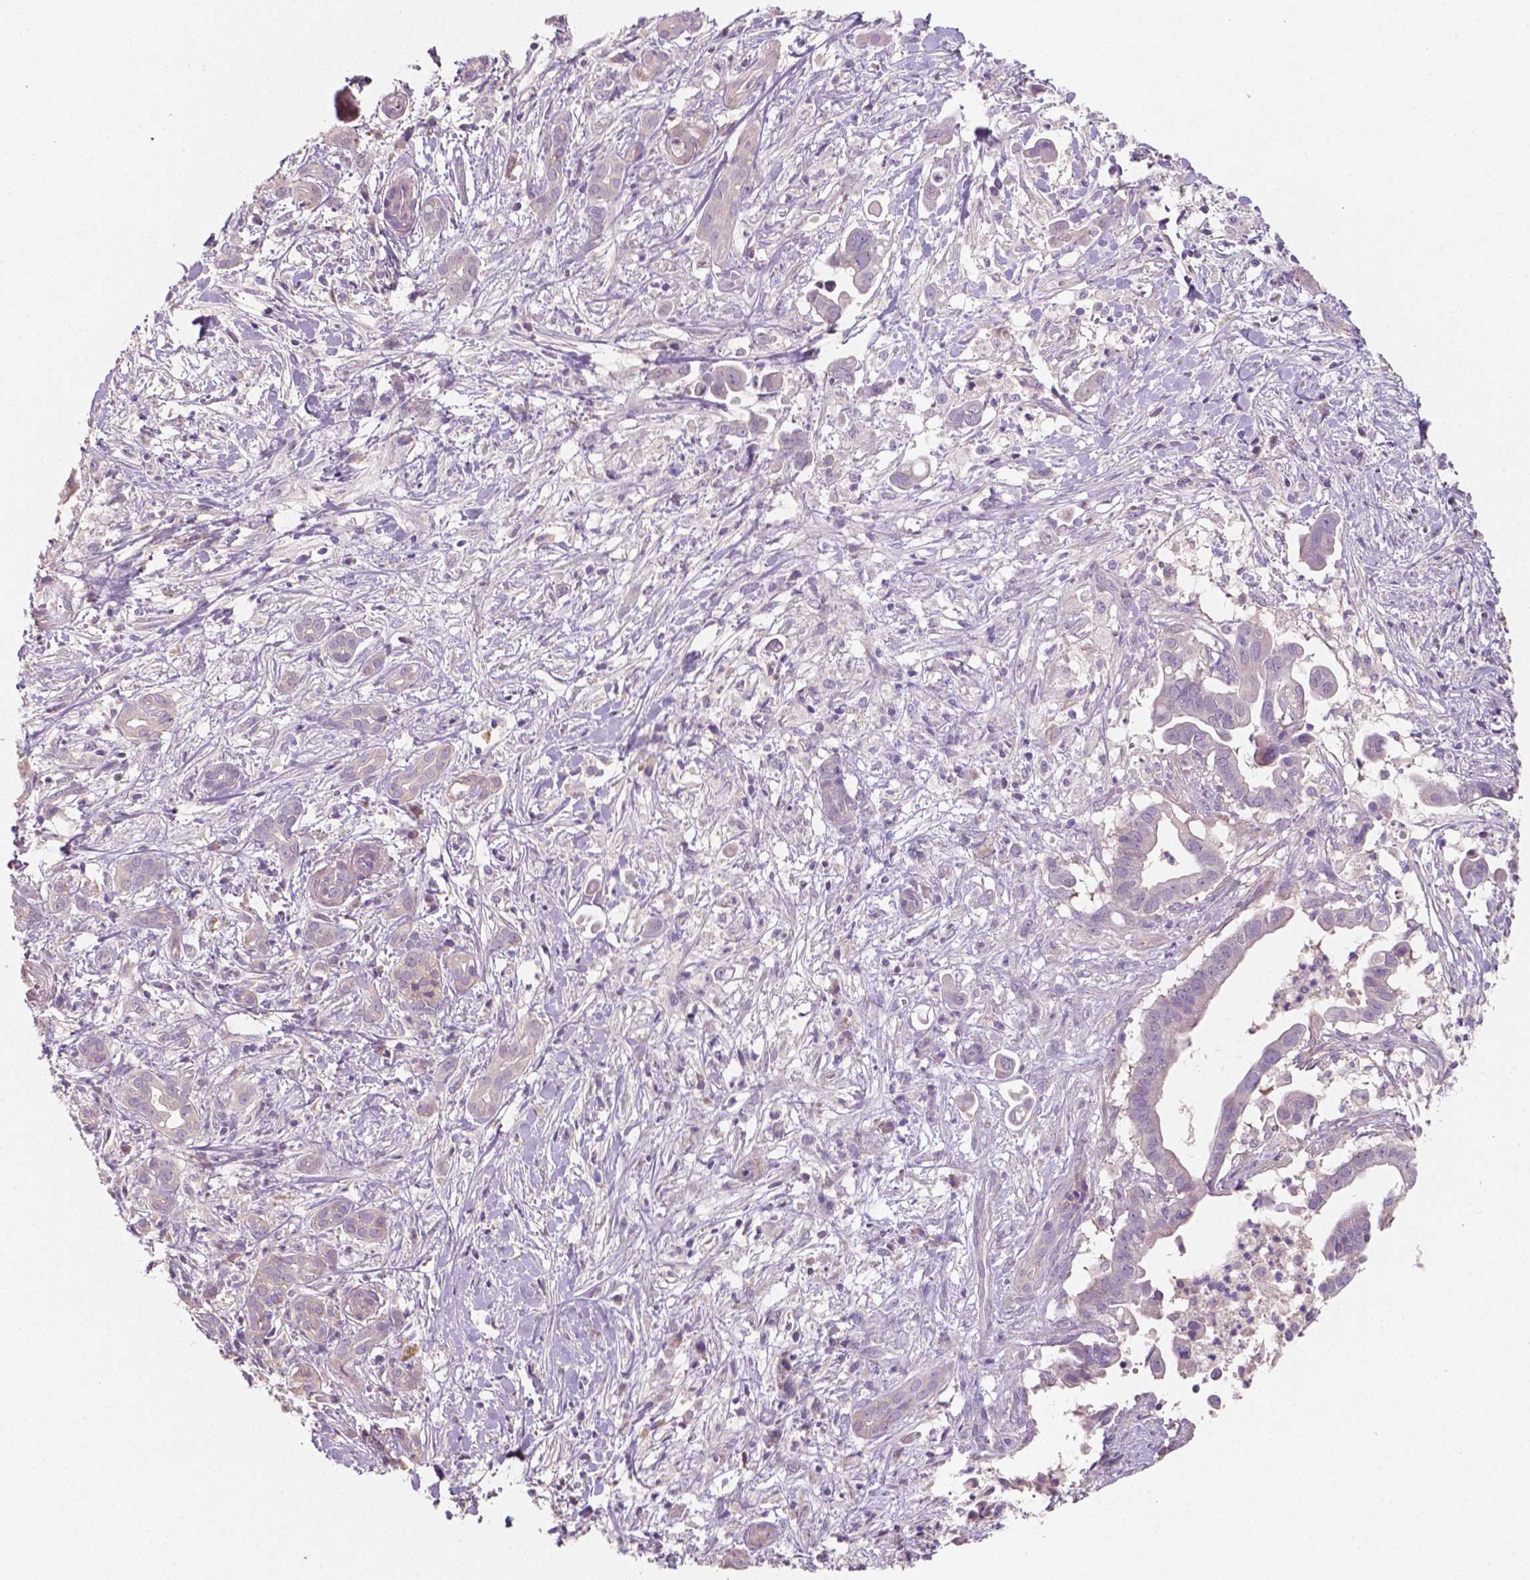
{"staining": {"intensity": "negative", "quantity": "none", "location": "none"}, "tissue": "pancreatic cancer", "cell_type": "Tumor cells", "image_type": "cancer", "snomed": [{"axis": "morphology", "description": "Adenocarcinoma, NOS"}, {"axis": "topography", "description": "Pancreas"}], "caption": "Tumor cells are negative for brown protein staining in pancreatic adenocarcinoma. (DAB IHC, high magnification).", "gene": "LSM14B", "patient": {"sex": "male", "age": 61}}